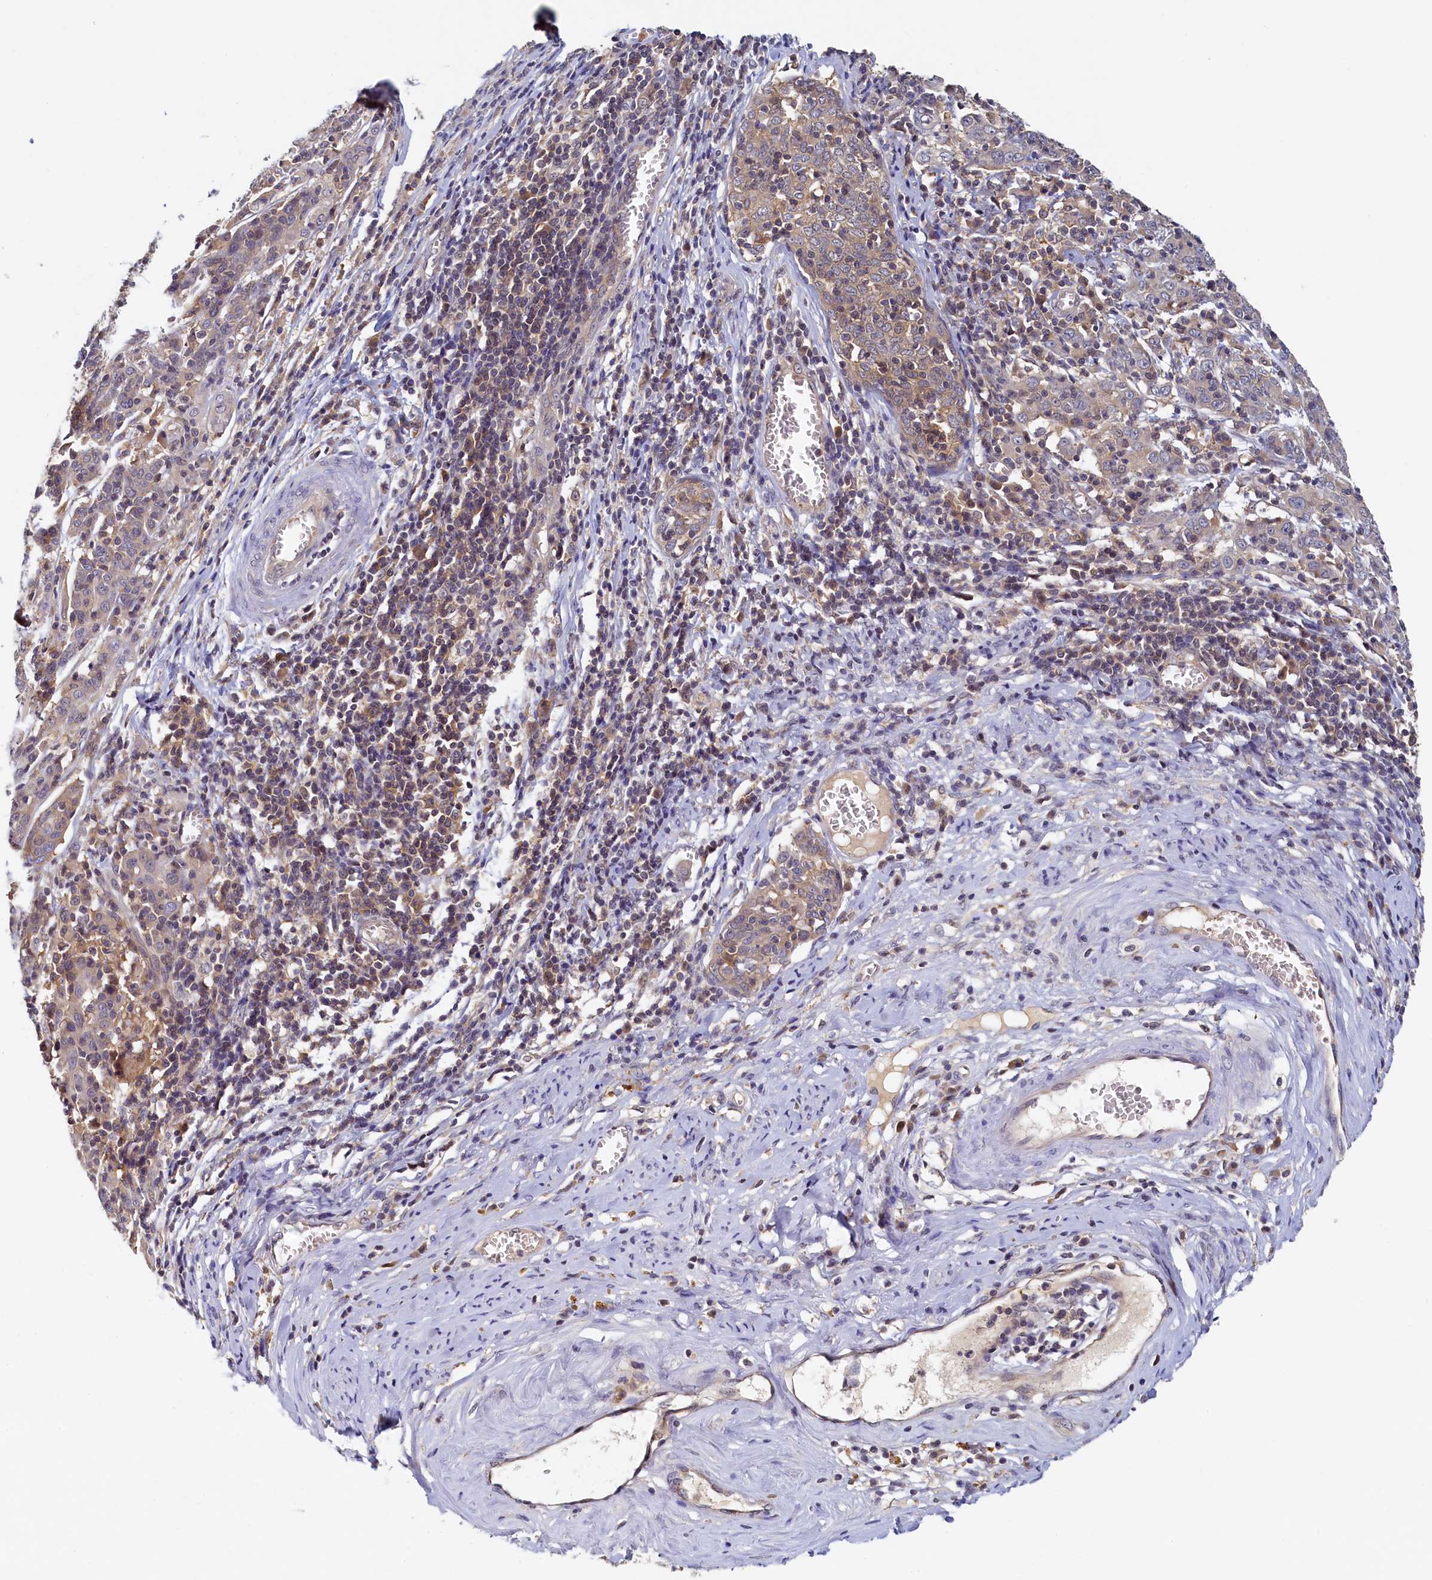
{"staining": {"intensity": "weak", "quantity": "<25%", "location": "cytoplasmic/membranous"}, "tissue": "cervical cancer", "cell_type": "Tumor cells", "image_type": "cancer", "snomed": [{"axis": "morphology", "description": "Squamous cell carcinoma, NOS"}, {"axis": "topography", "description": "Cervix"}], "caption": "DAB immunohistochemical staining of human cervical squamous cell carcinoma displays no significant expression in tumor cells.", "gene": "PAAF1", "patient": {"sex": "female", "age": 67}}